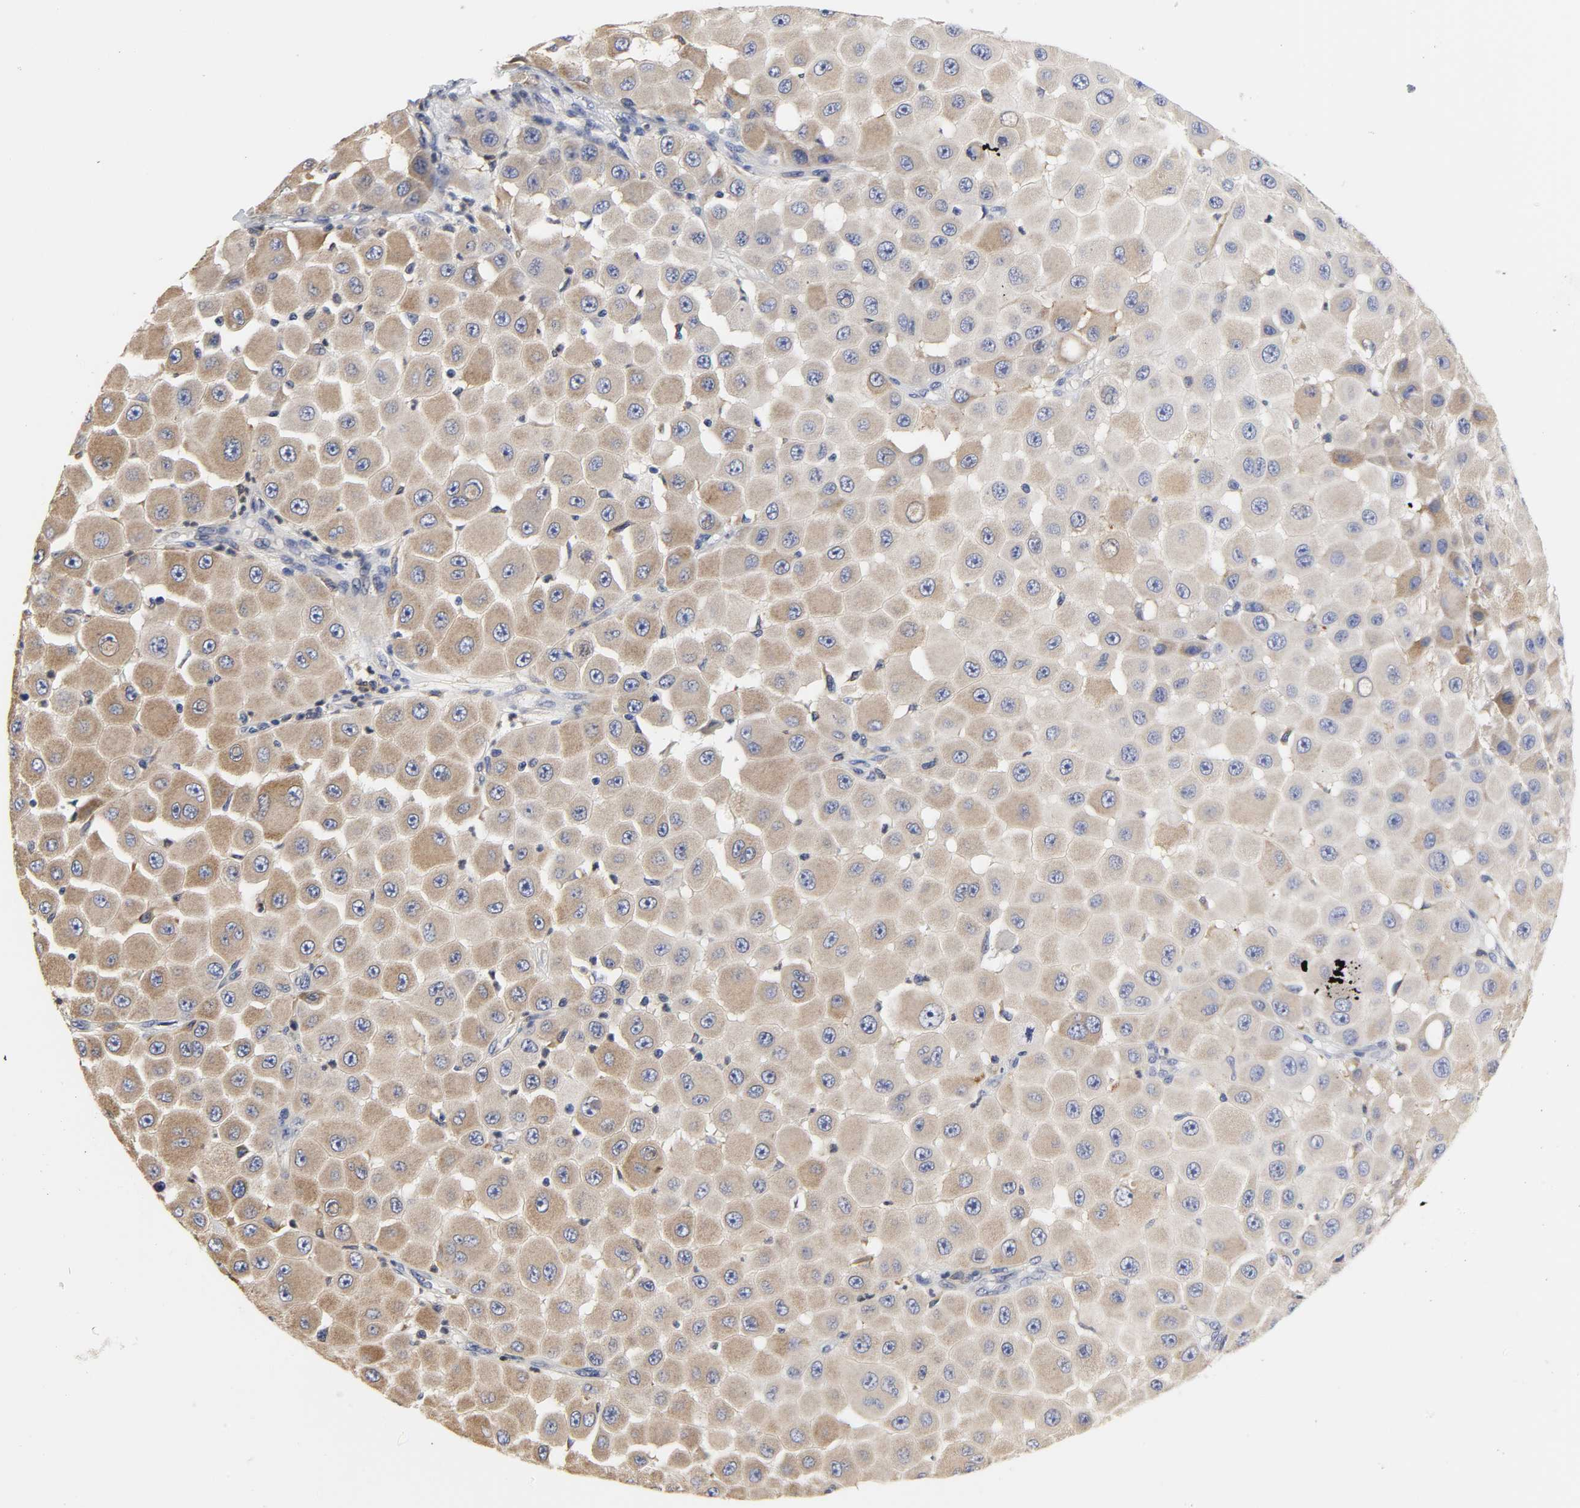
{"staining": {"intensity": "weak", "quantity": ">75%", "location": "cytoplasmic/membranous"}, "tissue": "melanoma", "cell_type": "Tumor cells", "image_type": "cancer", "snomed": [{"axis": "morphology", "description": "Malignant melanoma, NOS"}, {"axis": "topography", "description": "Skin"}], "caption": "Malignant melanoma was stained to show a protein in brown. There is low levels of weak cytoplasmic/membranous expression in about >75% of tumor cells. (DAB (3,3'-diaminobenzidine) IHC with brightfield microscopy, high magnification).", "gene": "HCK", "patient": {"sex": "female", "age": 81}}